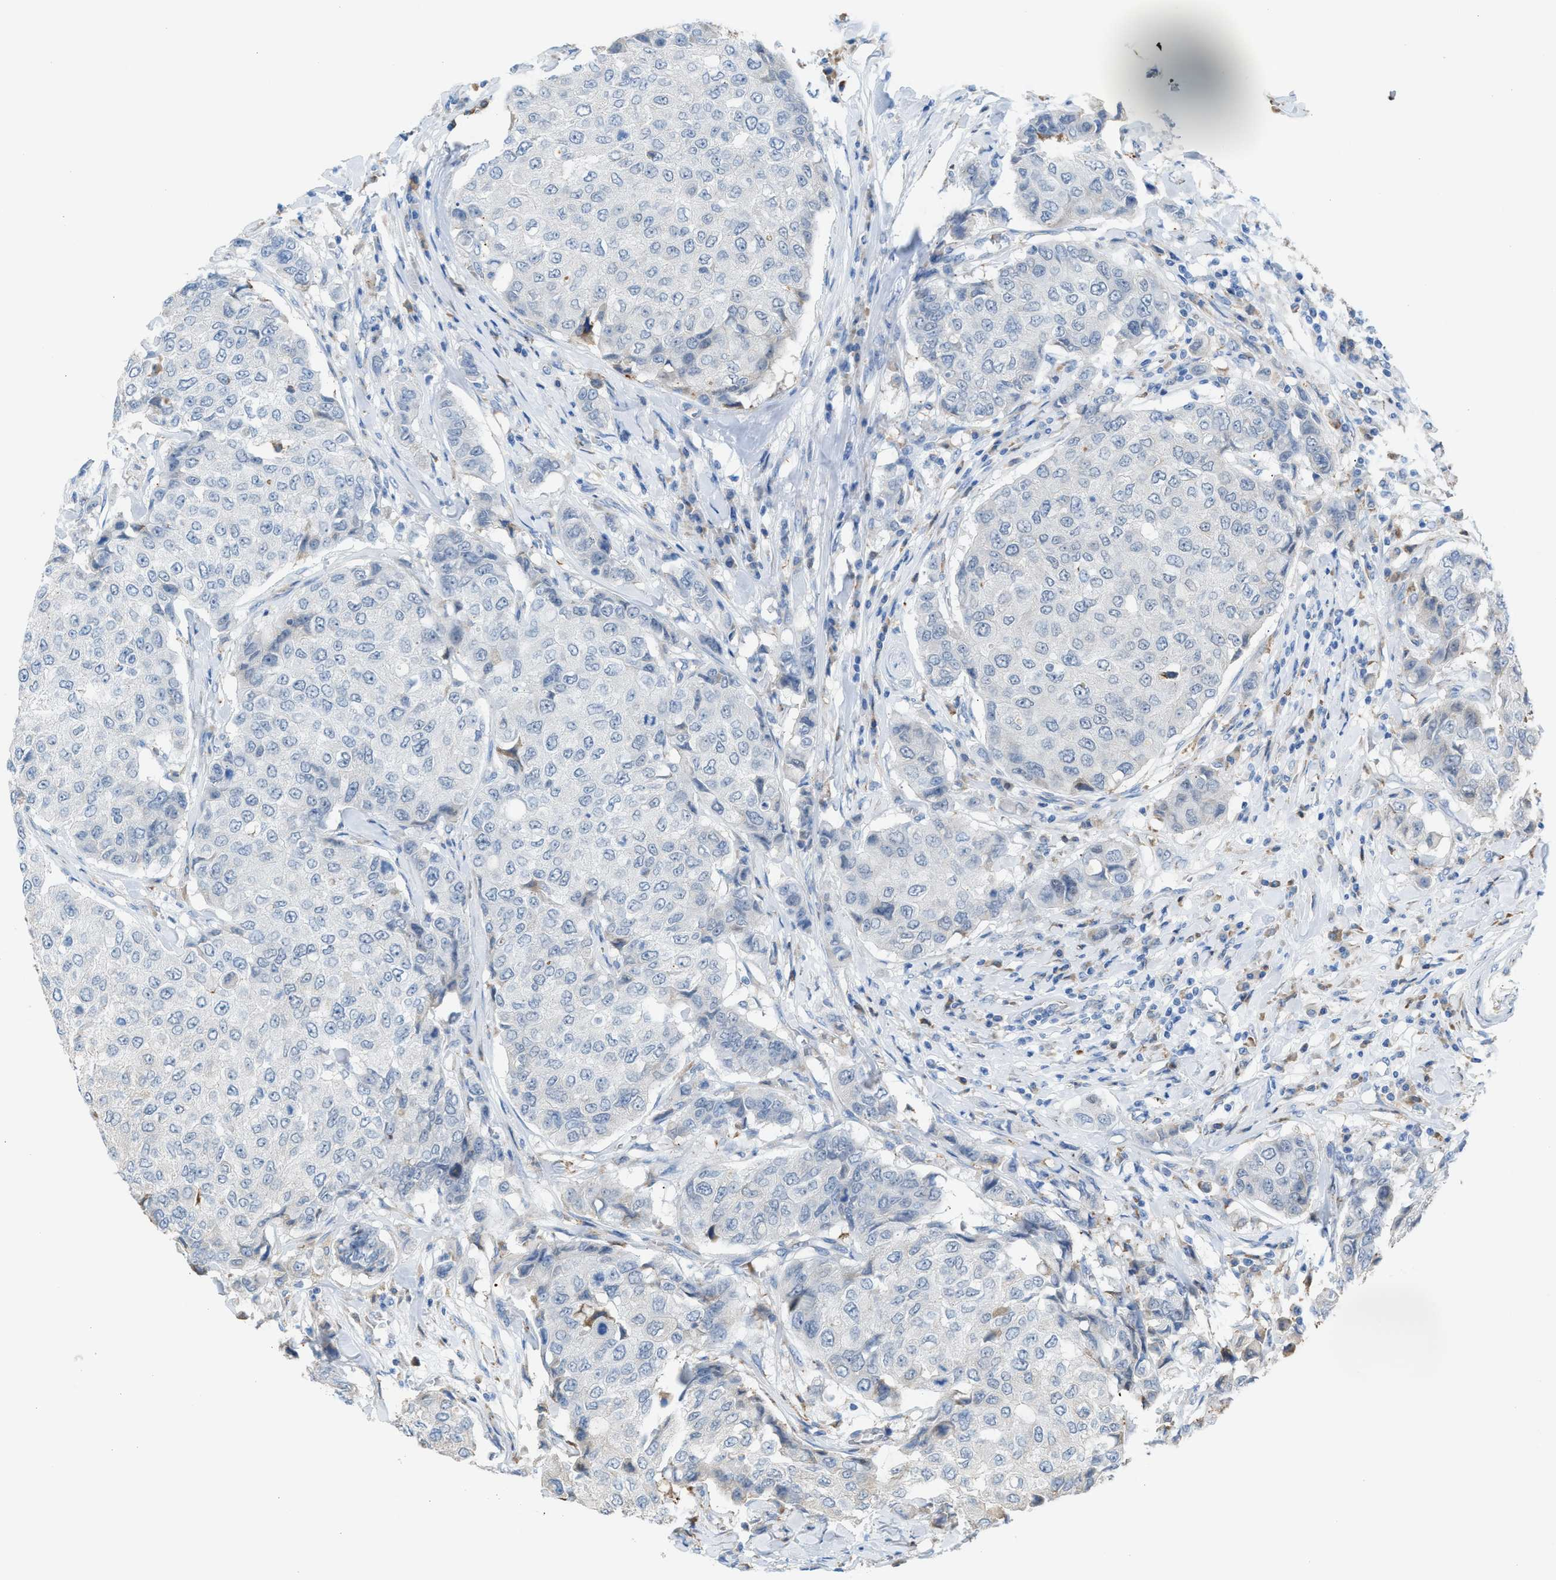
{"staining": {"intensity": "negative", "quantity": "none", "location": "none"}, "tissue": "breast cancer", "cell_type": "Tumor cells", "image_type": "cancer", "snomed": [{"axis": "morphology", "description": "Duct carcinoma"}, {"axis": "topography", "description": "Breast"}], "caption": "Immunohistochemistry of breast cancer displays no expression in tumor cells.", "gene": "CA3", "patient": {"sex": "female", "age": 27}}